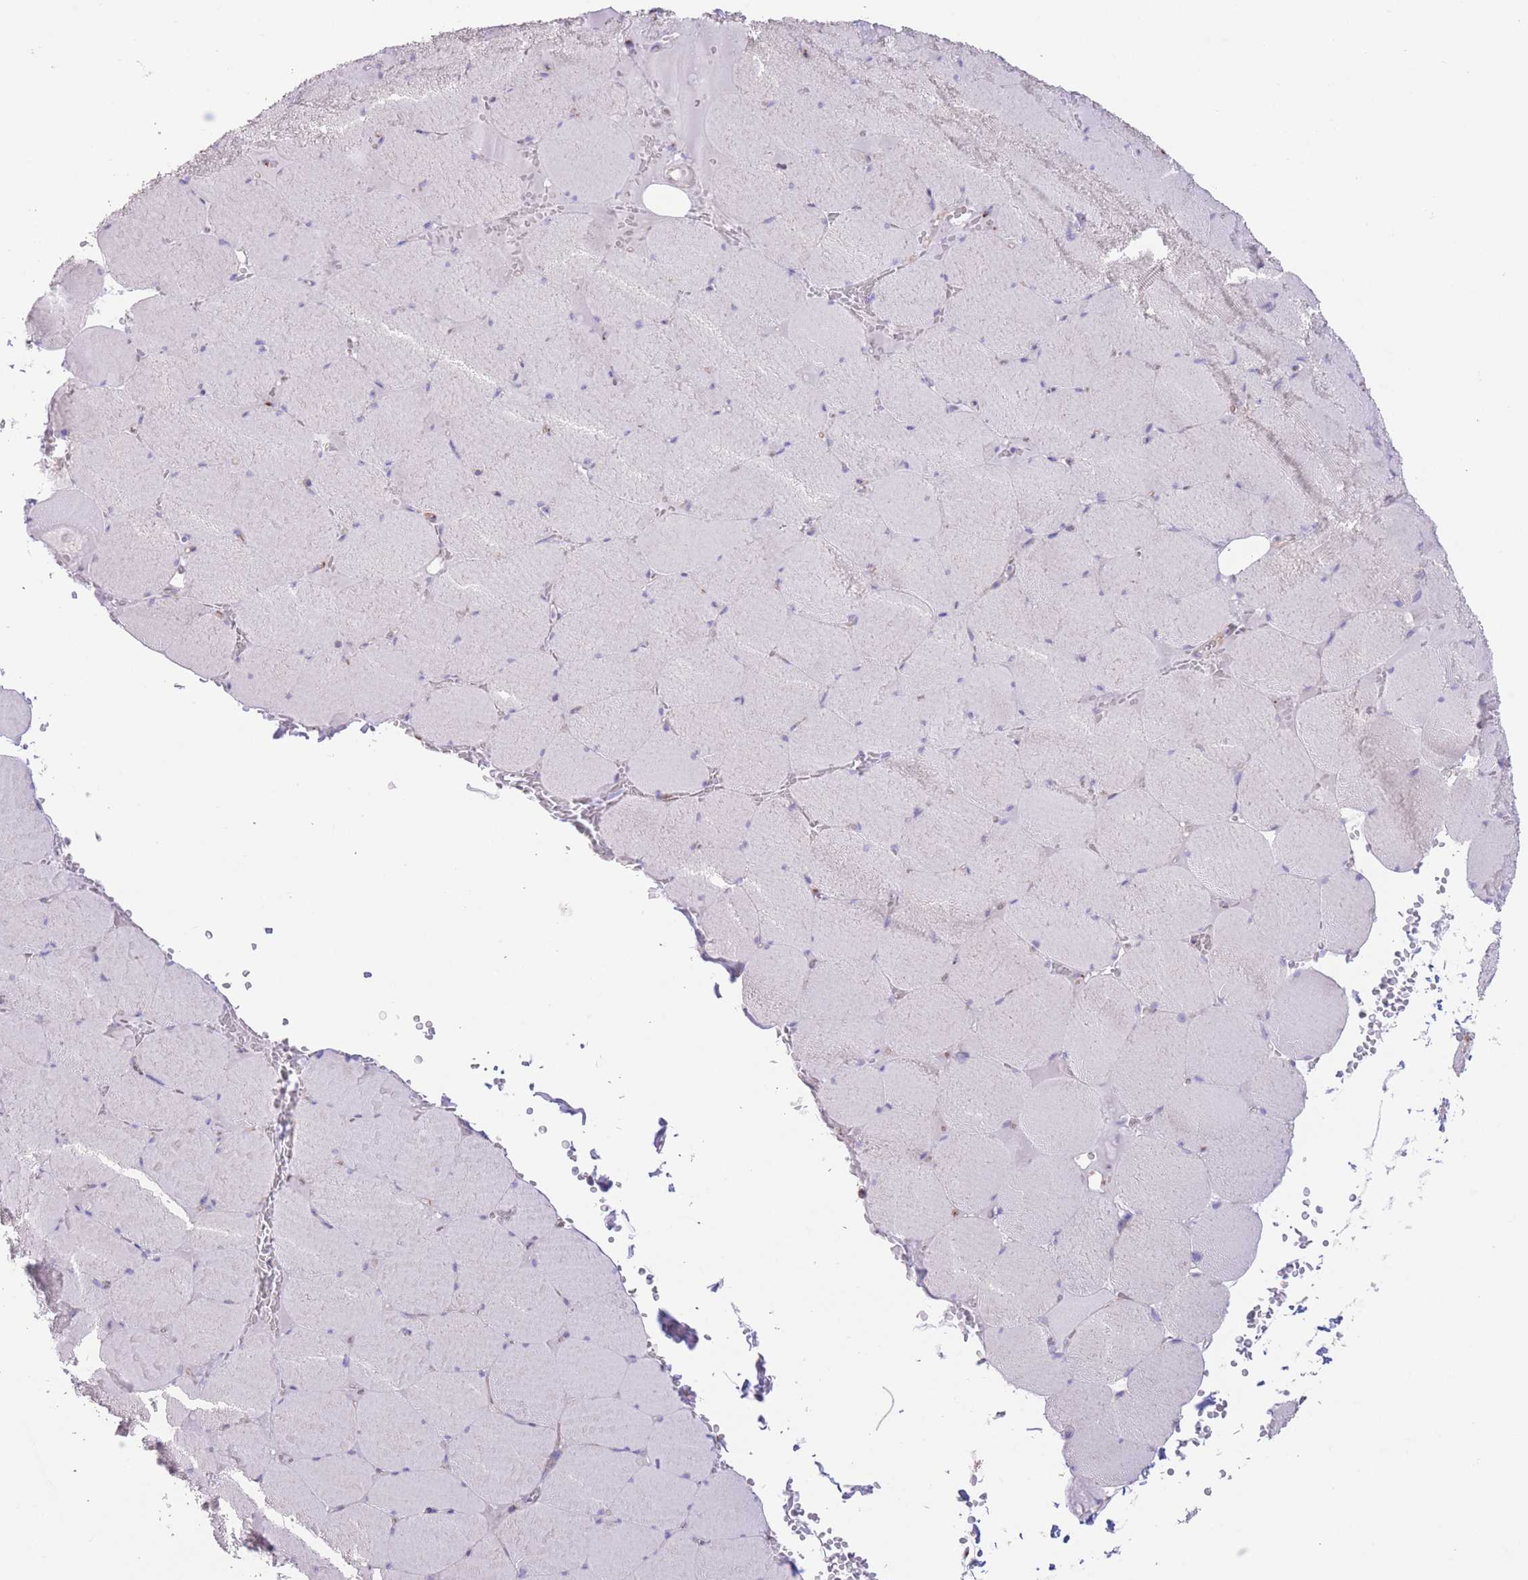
{"staining": {"intensity": "negative", "quantity": "none", "location": "none"}, "tissue": "skeletal muscle", "cell_type": "Myocytes", "image_type": "normal", "snomed": [{"axis": "morphology", "description": "Normal tissue, NOS"}, {"axis": "topography", "description": "Skeletal muscle"}, {"axis": "topography", "description": "Head-Neck"}], "caption": "A photomicrograph of human skeletal muscle is negative for staining in myocytes. The staining was performed using DAB (3,3'-diaminobenzidine) to visualize the protein expression in brown, while the nuclei were stained in blue with hematoxylin (Magnification: 20x).", "gene": "MPND", "patient": {"sex": "male", "age": 66}}